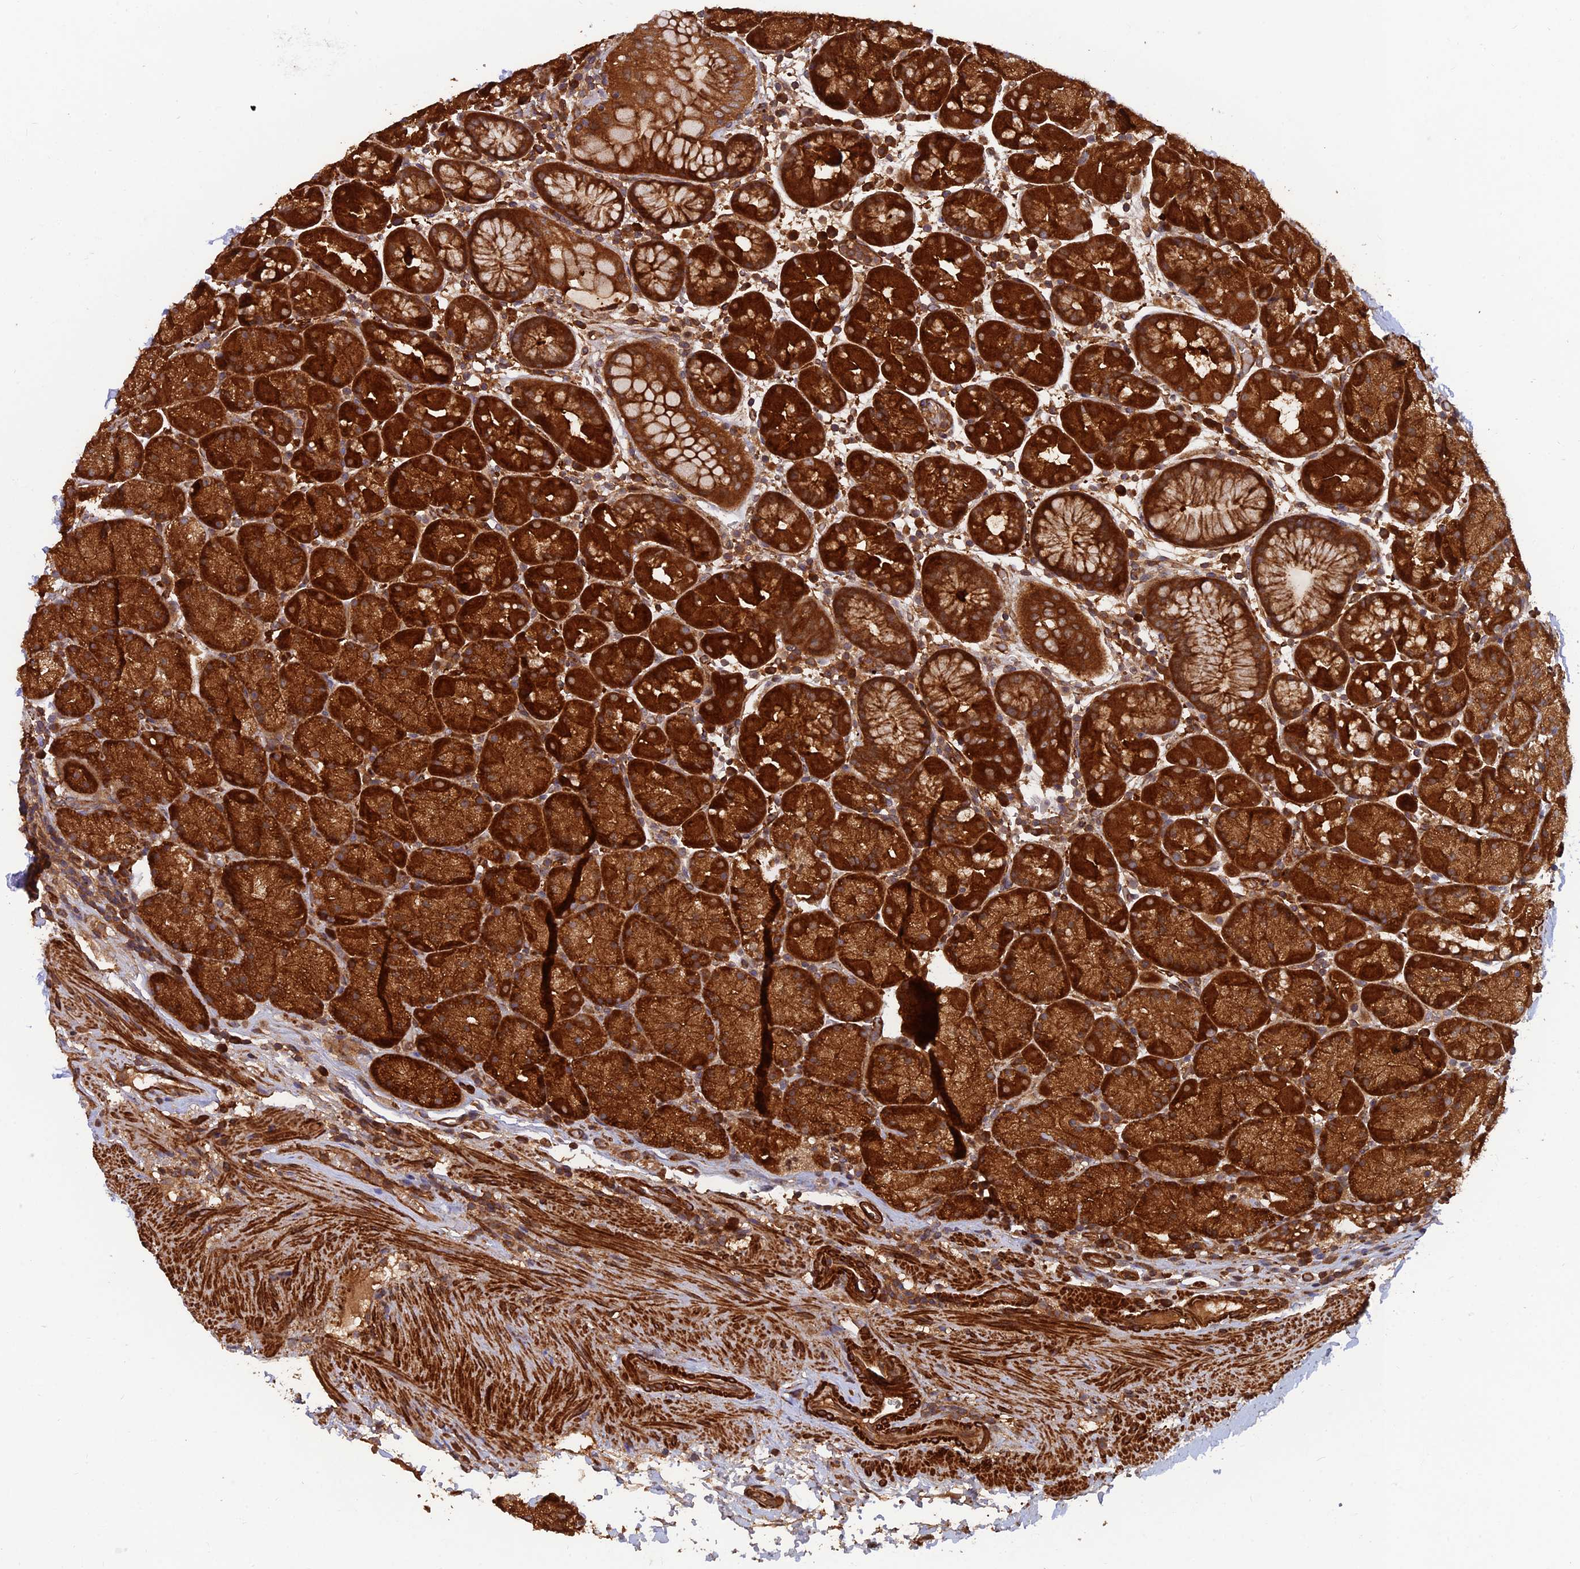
{"staining": {"intensity": "strong", "quantity": ">75%", "location": "cytoplasmic/membranous"}, "tissue": "stomach", "cell_type": "Glandular cells", "image_type": "normal", "snomed": [{"axis": "morphology", "description": "Normal tissue, NOS"}, {"axis": "topography", "description": "Stomach, upper"}, {"axis": "topography", "description": "Stomach, lower"}], "caption": "Protein expression analysis of normal human stomach reveals strong cytoplasmic/membranous expression in approximately >75% of glandular cells. The staining was performed using DAB to visualize the protein expression in brown, while the nuclei were stained in blue with hematoxylin (Magnification: 20x).", "gene": "RELCH", "patient": {"sex": "male", "age": 67}}